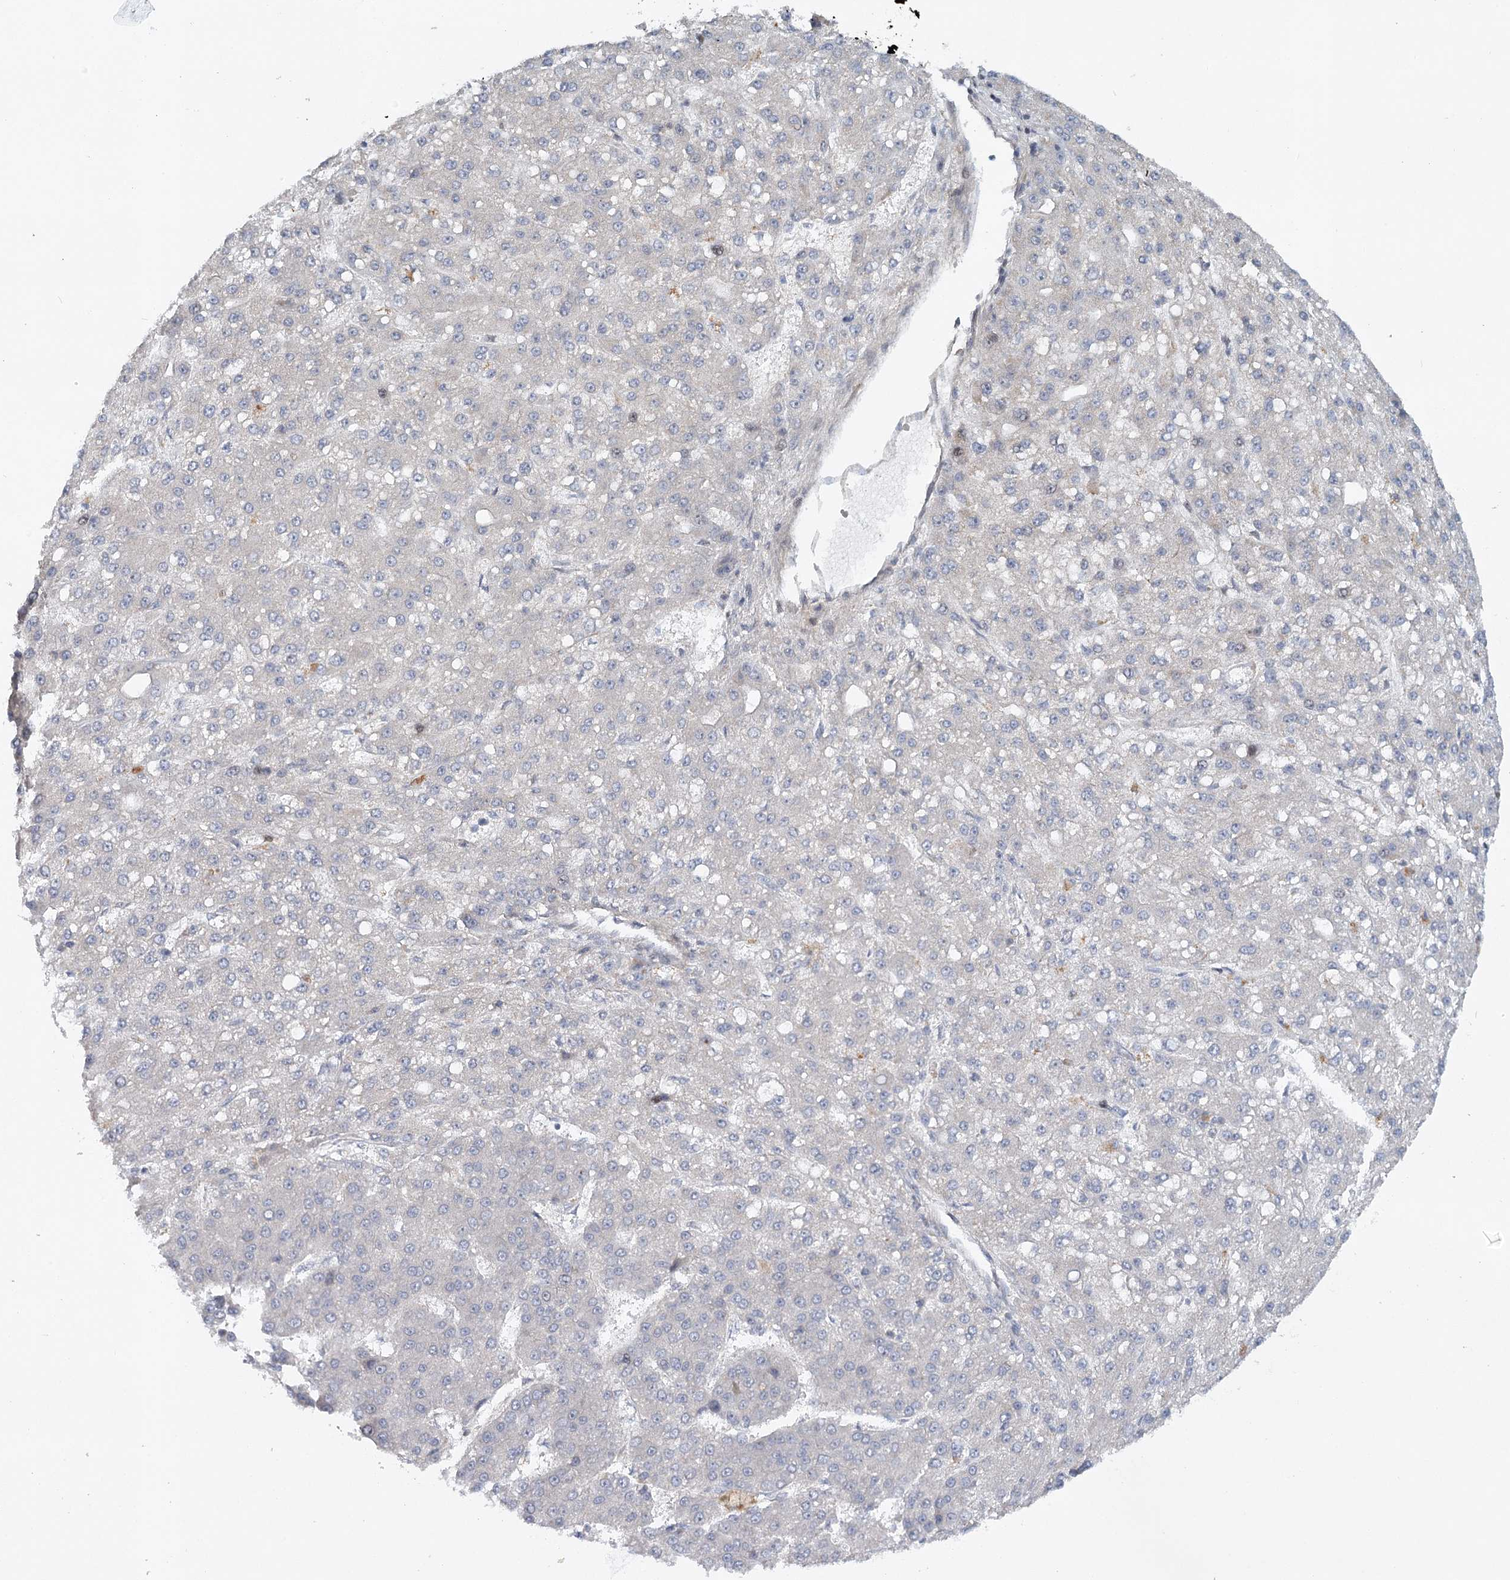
{"staining": {"intensity": "negative", "quantity": "none", "location": "none"}, "tissue": "liver cancer", "cell_type": "Tumor cells", "image_type": "cancer", "snomed": [{"axis": "morphology", "description": "Carcinoma, Hepatocellular, NOS"}, {"axis": "topography", "description": "Liver"}], "caption": "A histopathology image of human hepatocellular carcinoma (liver) is negative for staining in tumor cells.", "gene": "MAP3K13", "patient": {"sex": "male", "age": 67}}